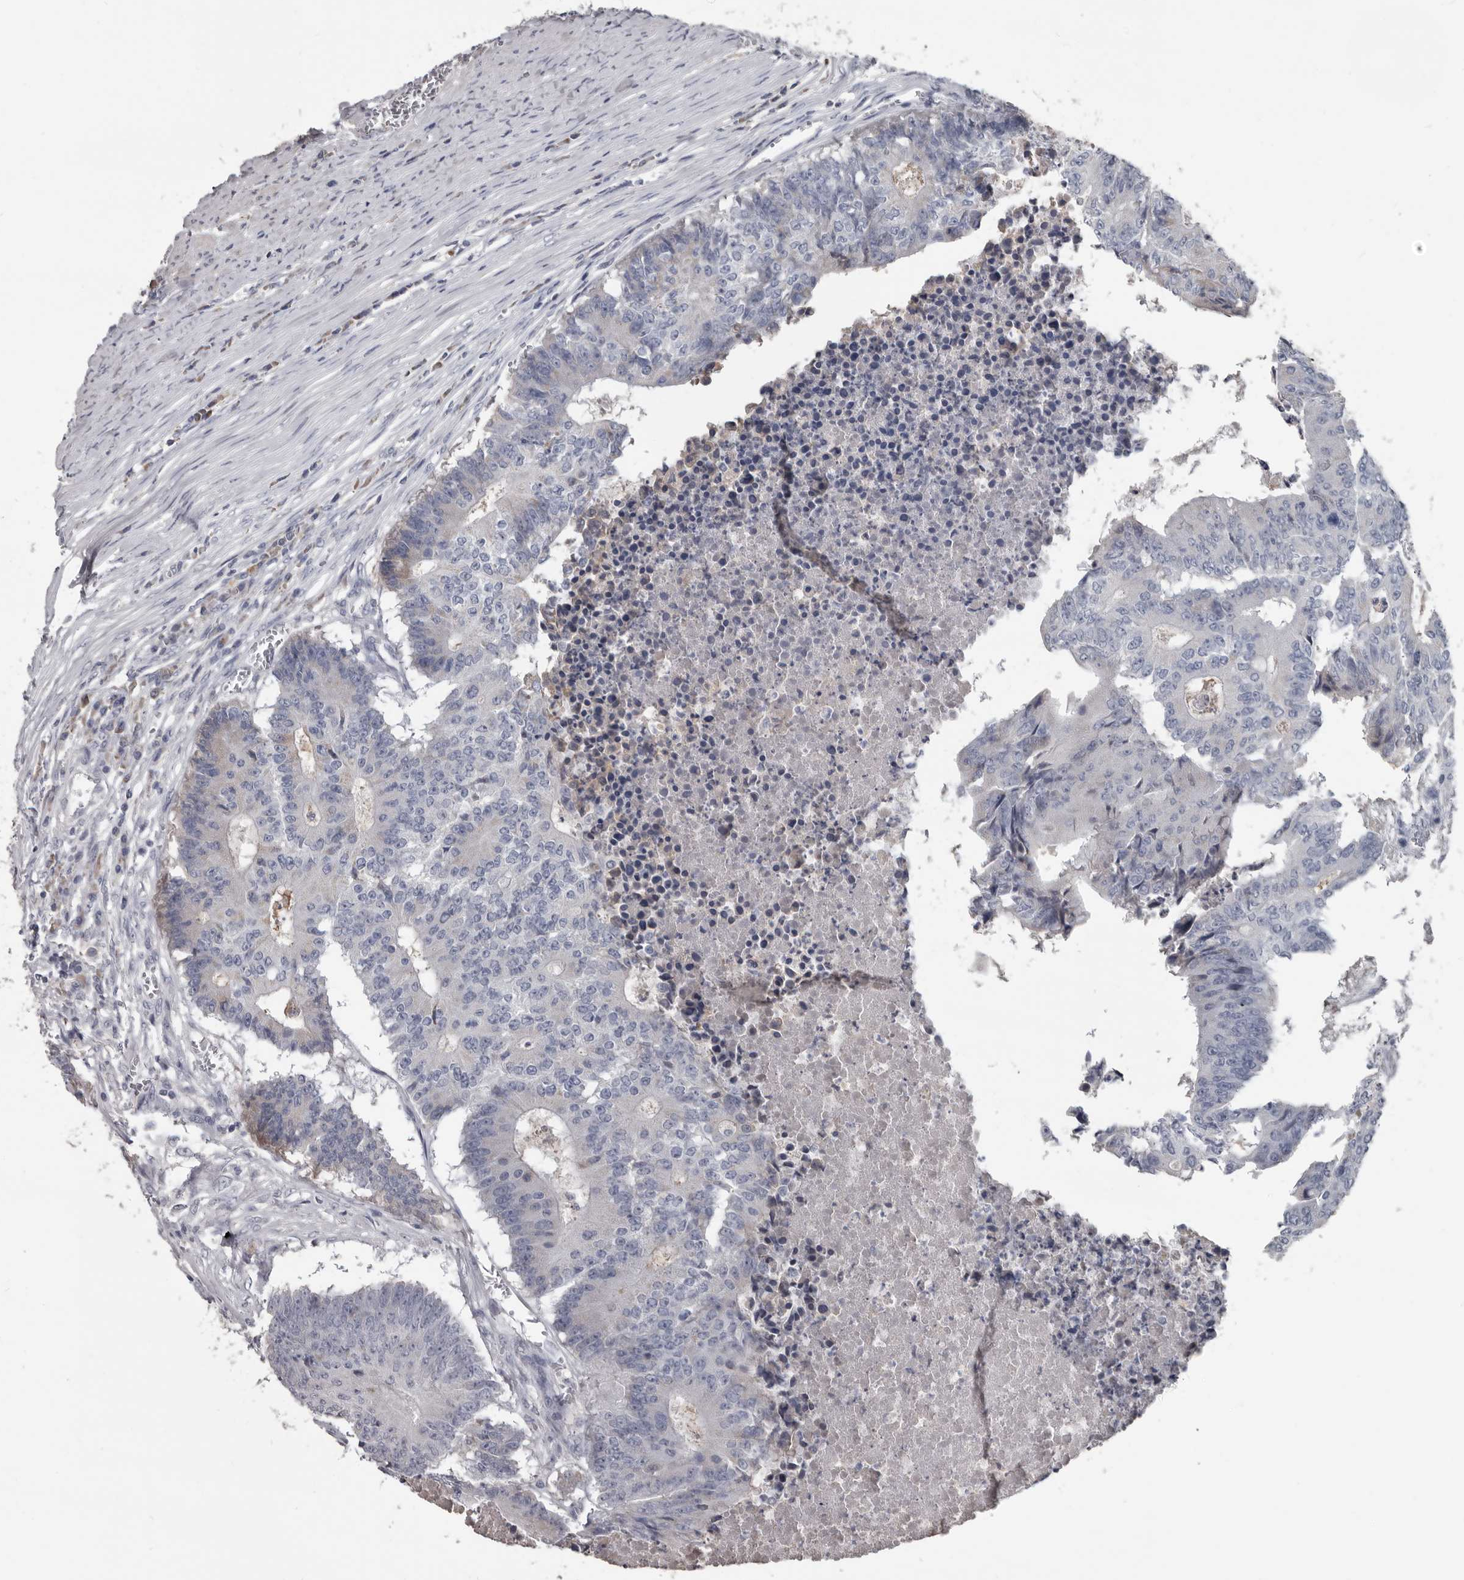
{"staining": {"intensity": "negative", "quantity": "none", "location": "none"}, "tissue": "colorectal cancer", "cell_type": "Tumor cells", "image_type": "cancer", "snomed": [{"axis": "morphology", "description": "Adenocarcinoma, NOS"}, {"axis": "topography", "description": "Colon"}], "caption": "Tumor cells show no significant expression in colorectal cancer (adenocarcinoma).", "gene": "ALDH5A1", "patient": {"sex": "male", "age": 87}}